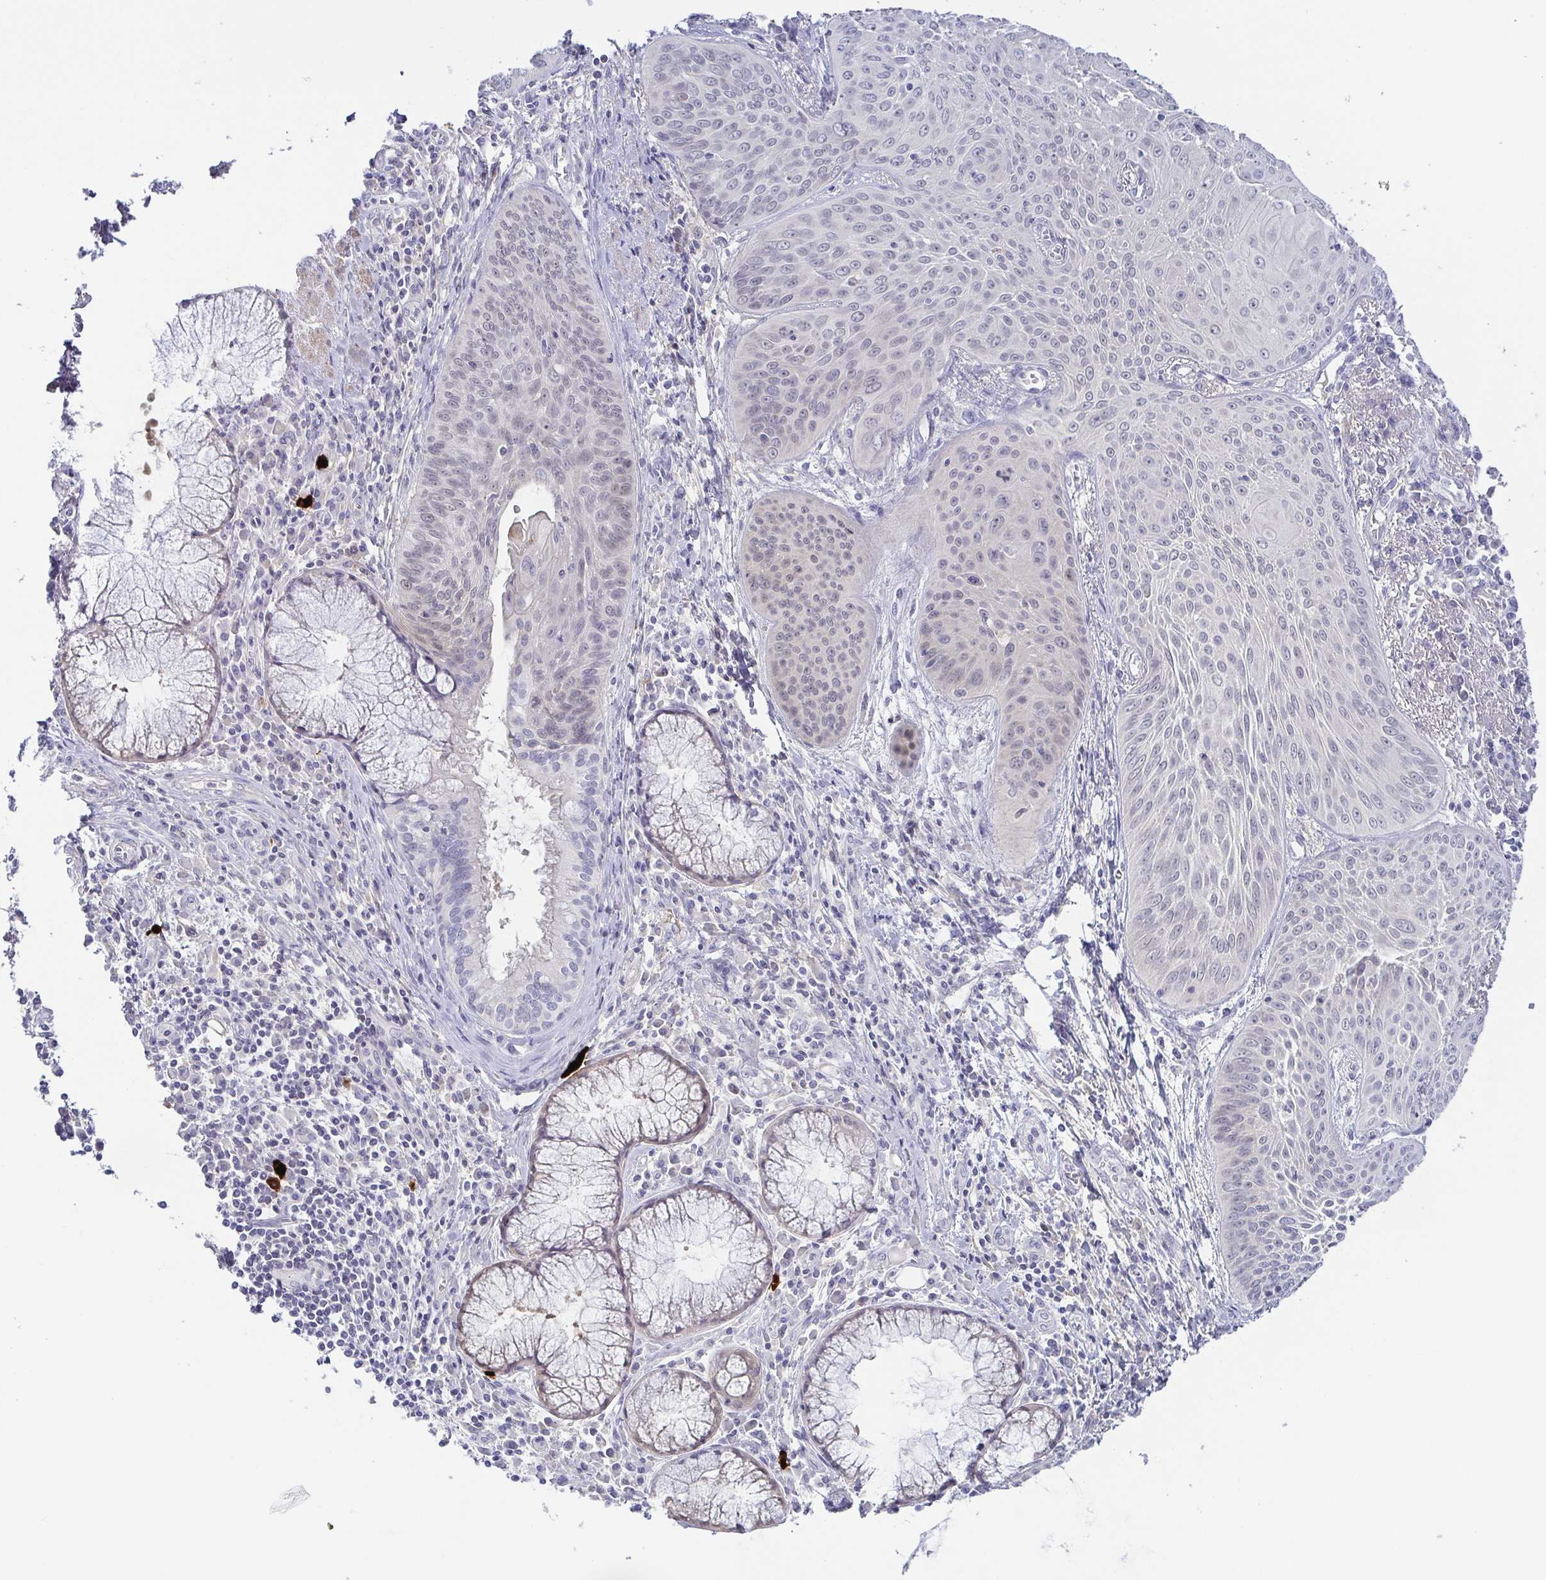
{"staining": {"intensity": "negative", "quantity": "none", "location": "none"}, "tissue": "lung cancer", "cell_type": "Tumor cells", "image_type": "cancer", "snomed": [{"axis": "morphology", "description": "Squamous cell carcinoma, NOS"}, {"axis": "topography", "description": "Lung"}], "caption": "Immunohistochemistry (IHC) micrograph of neoplastic tissue: lung cancer stained with DAB (3,3'-diaminobenzidine) shows no significant protein positivity in tumor cells. (DAB IHC visualized using brightfield microscopy, high magnification).", "gene": "RNASE7", "patient": {"sex": "male", "age": 74}}